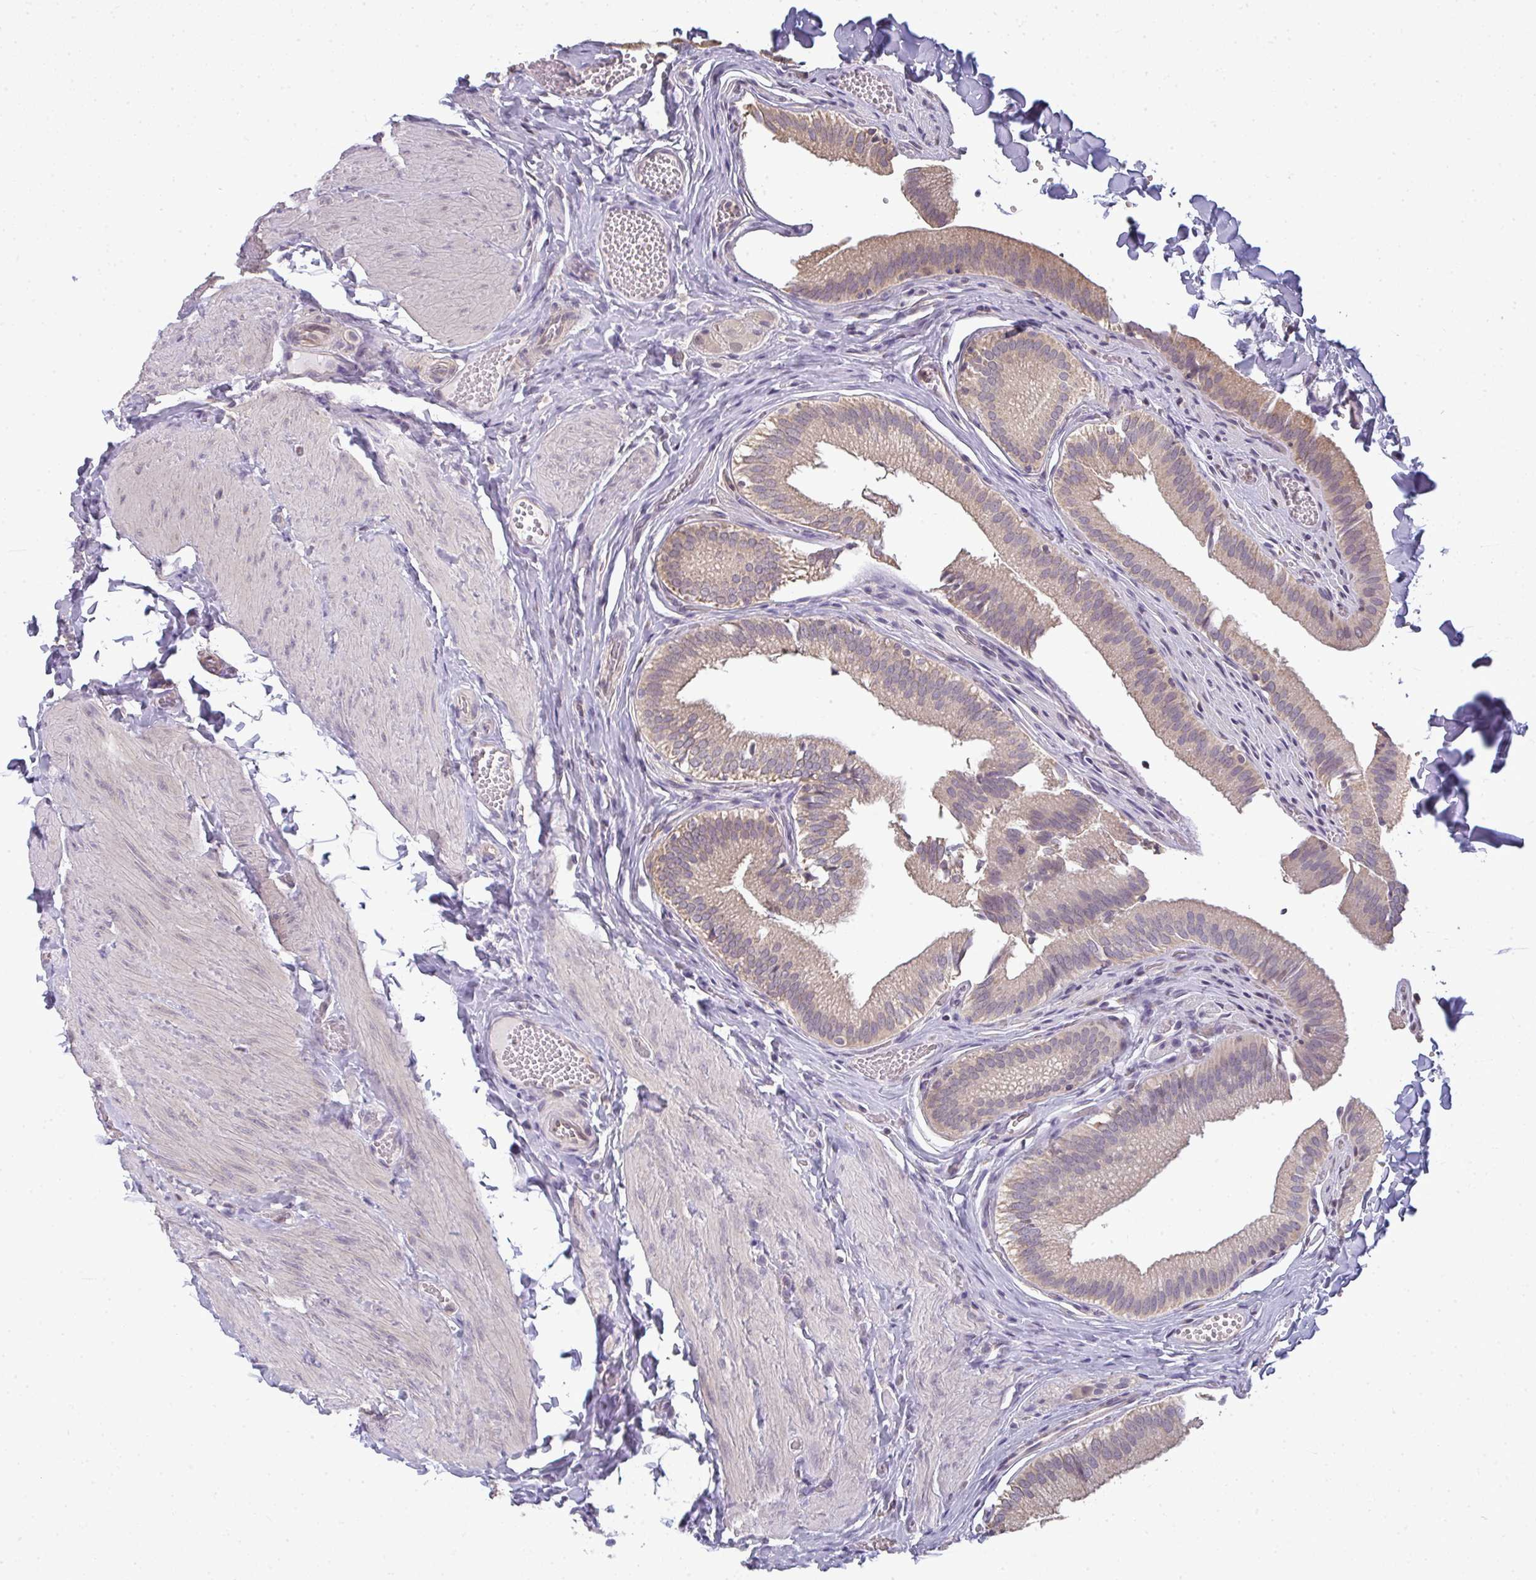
{"staining": {"intensity": "weak", "quantity": ">75%", "location": "cytoplasmic/membranous"}, "tissue": "gallbladder", "cell_type": "Glandular cells", "image_type": "normal", "snomed": [{"axis": "morphology", "description": "Normal tissue, NOS"}, {"axis": "topography", "description": "Gallbladder"}, {"axis": "topography", "description": "Peripheral nerve tissue"}], "caption": "This is an image of immunohistochemistry staining of unremarkable gallbladder, which shows weak positivity in the cytoplasmic/membranous of glandular cells.", "gene": "CXCR1", "patient": {"sex": "male", "age": 17}}